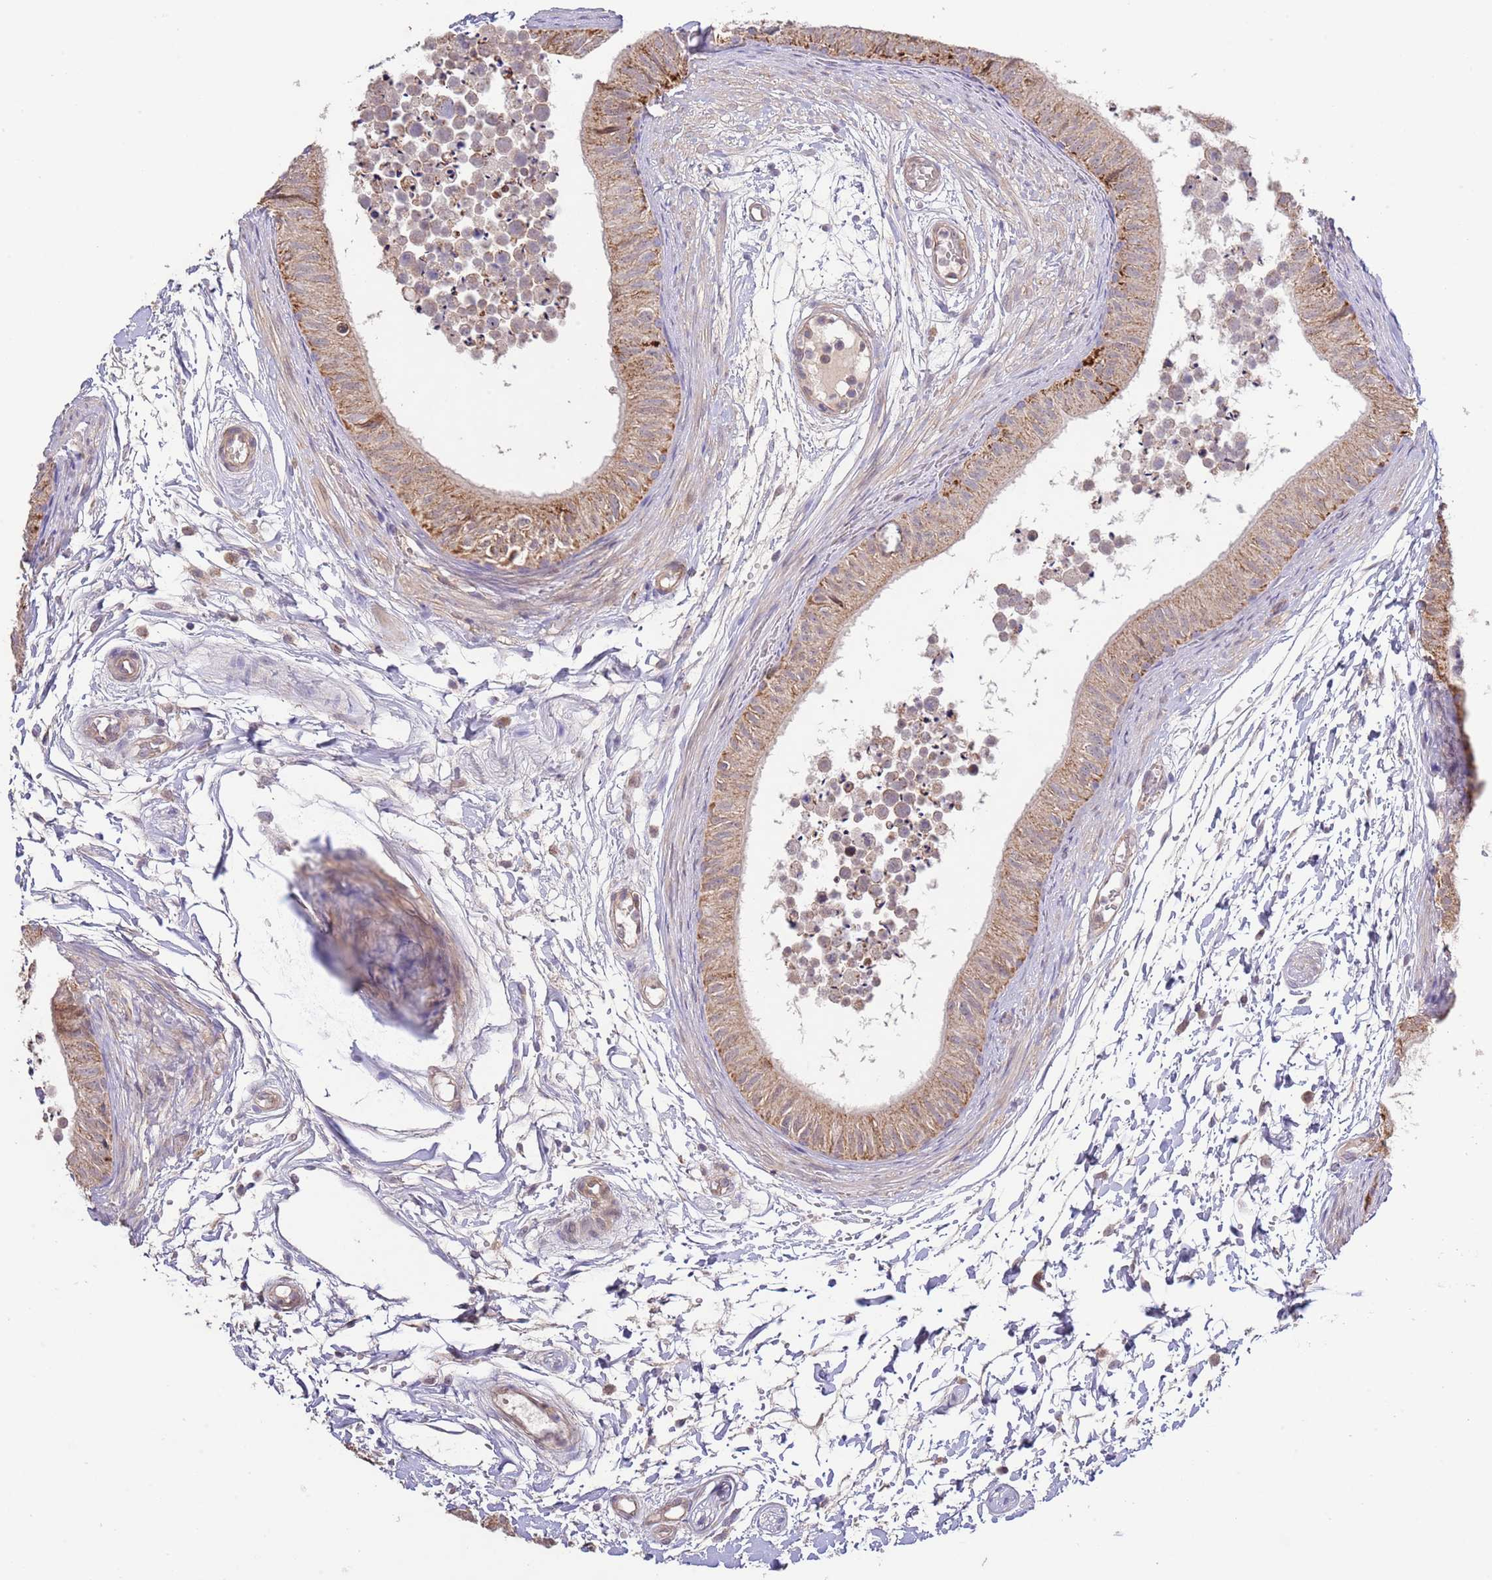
{"staining": {"intensity": "moderate", "quantity": ">75%", "location": "cytoplasmic/membranous"}, "tissue": "epididymis", "cell_type": "Glandular cells", "image_type": "normal", "snomed": [{"axis": "morphology", "description": "Normal tissue, NOS"}, {"axis": "topography", "description": "Epididymis"}], "caption": "Immunohistochemical staining of unremarkable human epididymis shows medium levels of moderate cytoplasmic/membranous expression in about >75% of glandular cells.", "gene": "IVD", "patient": {"sex": "male", "age": 15}}